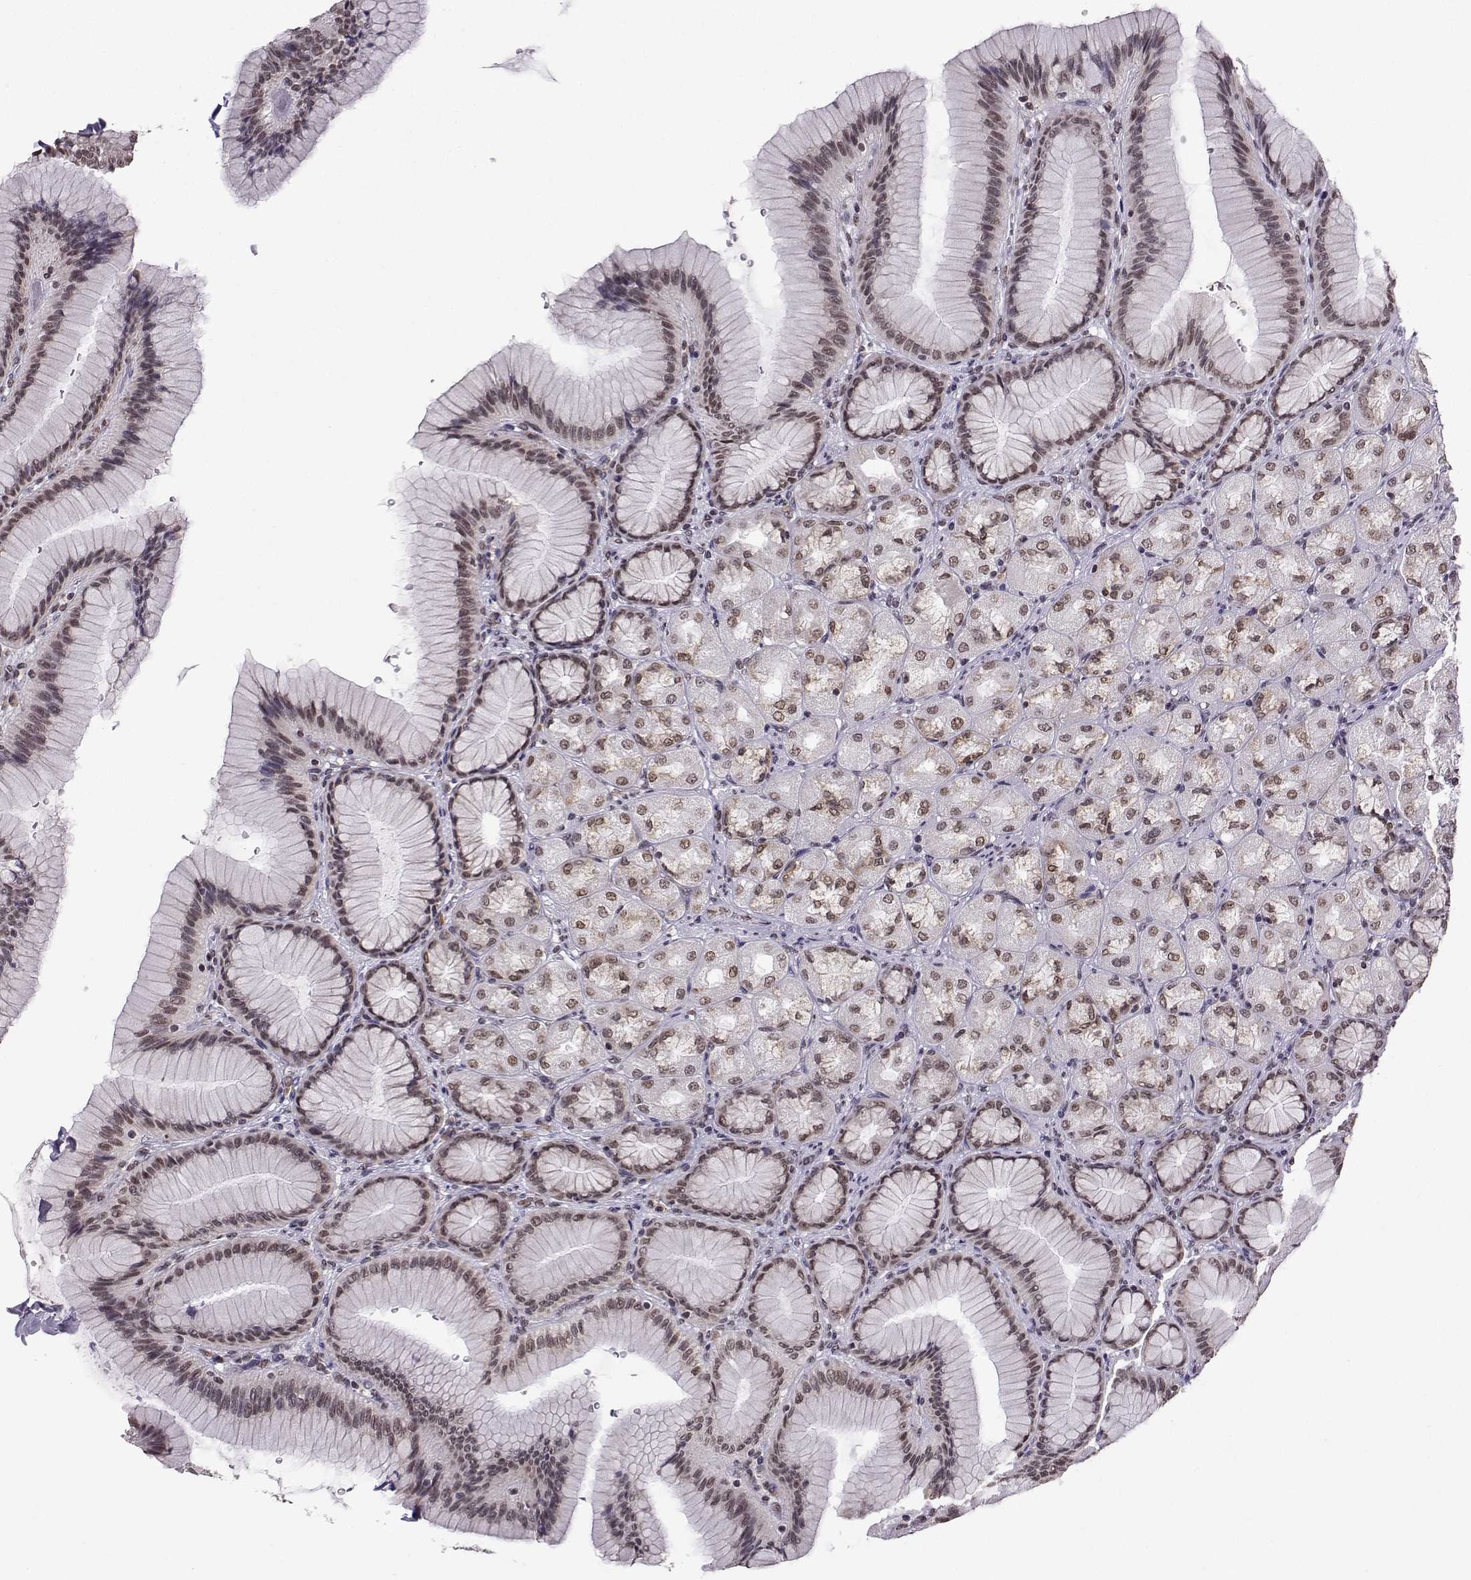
{"staining": {"intensity": "weak", "quantity": "25%-75%", "location": "nuclear"}, "tissue": "stomach", "cell_type": "Glandular cells", "image_type": "normal", "snomed": [{"axis": "morphology", "description": "Normal tissue, NOS"}, {"axis": "morphology", "description": "Adenocarcinoma, NOS"}, {"axis": "morphology", "description": "Adenocarcinoma, High grade"}, {"axis": "topography", "description": "Stomach, upper"}, {"axis": "topography", "description": "Stomach"}], "caption": "High-magnification brightfield microscopy of normal stomach stained with DAB (3,3'-diaminobenzidine) (brown) and counterstained with hematoxylin (blue). glandular cells exhibit weak nuclear positivity is present in about25%-75% of cells.", "gene": "EZH1", "patient": {"sex": "female", "age": 65}}